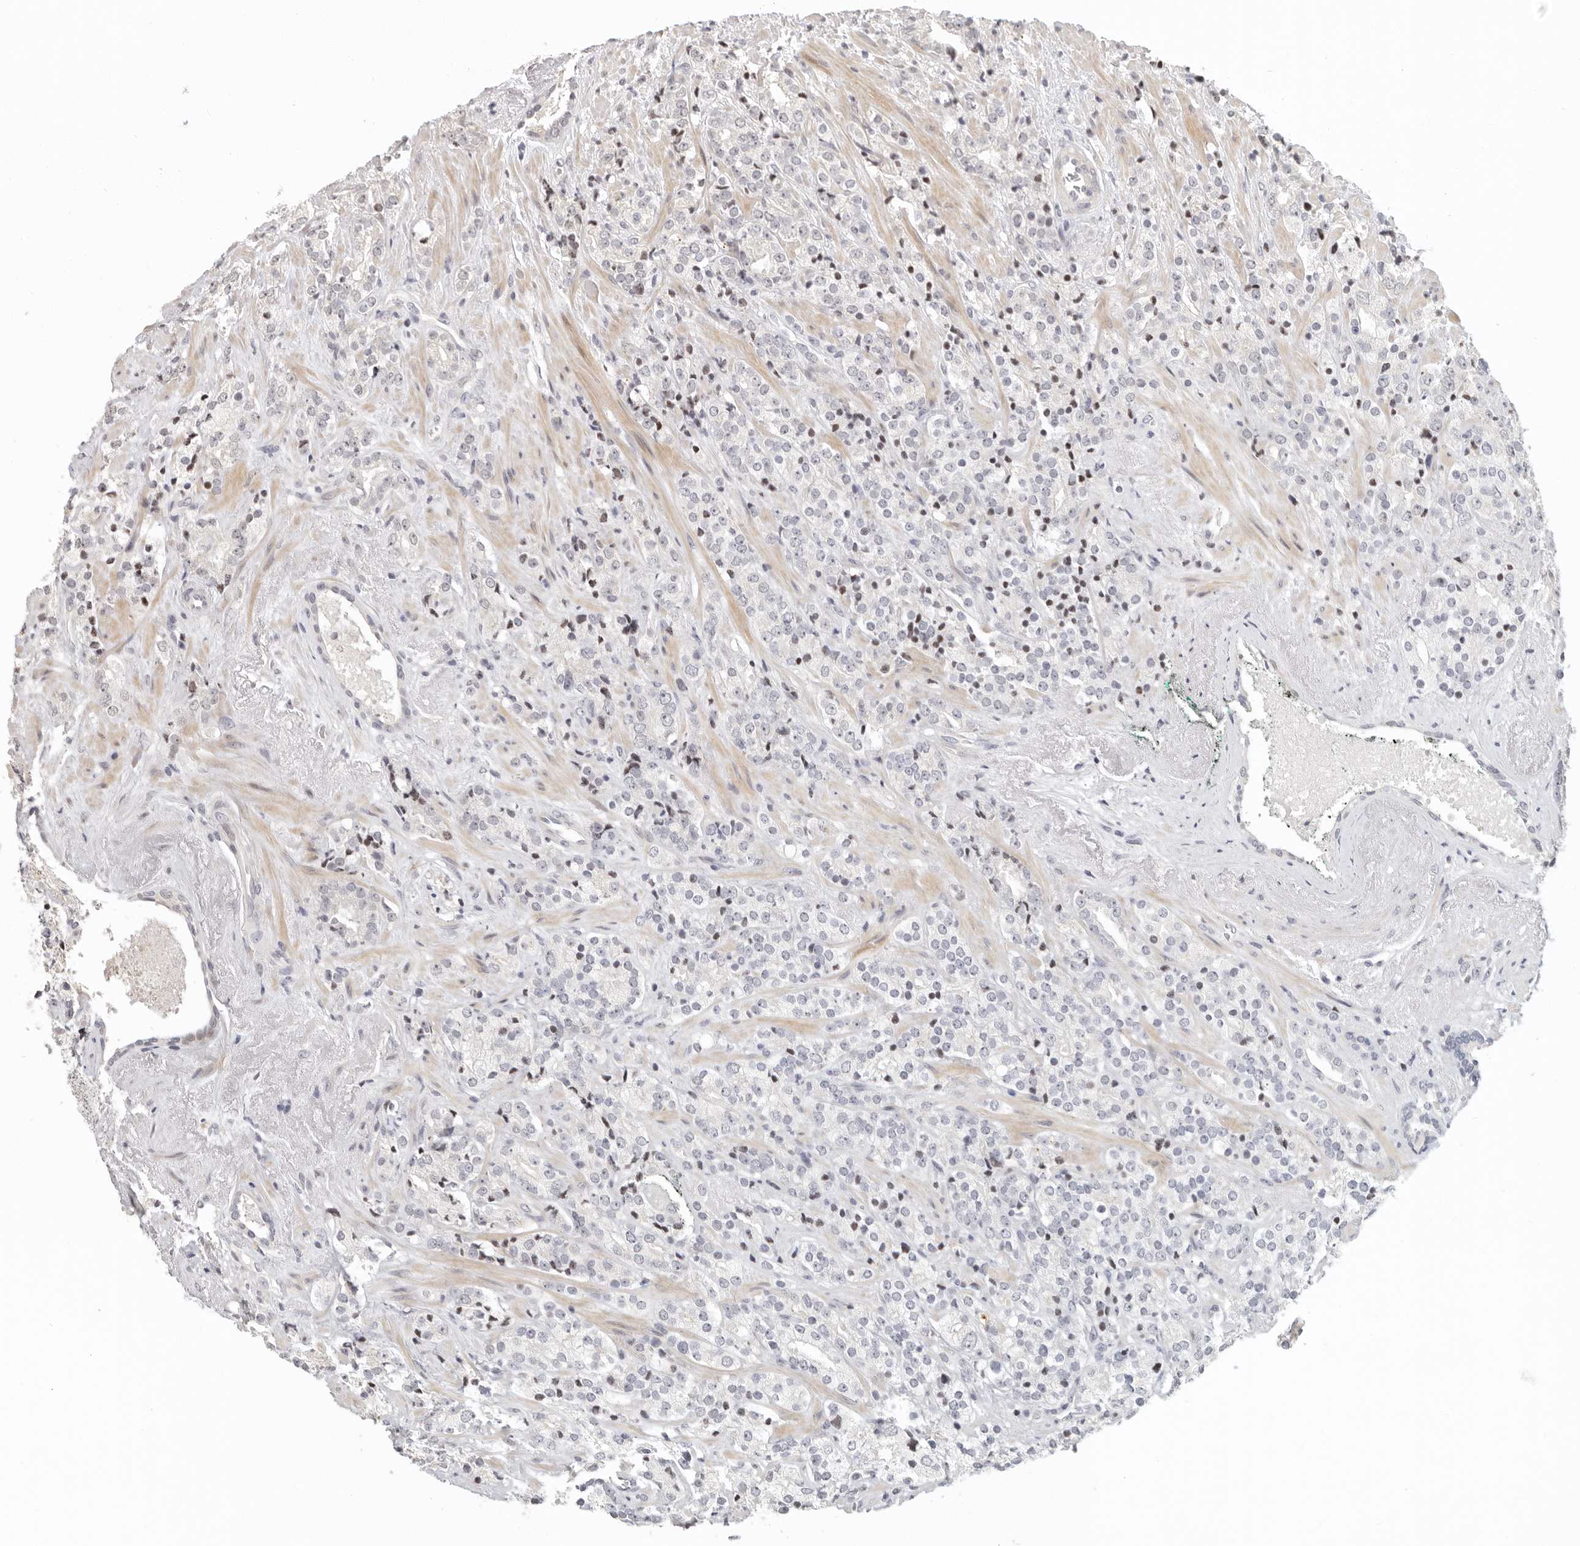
{"staining": {"intensity": "negative", "quantity": "none", "location": "none"}, "tissue": "prostate cancer", "cell_type": "Tumor cells", "image_type": "cancer", "snomed": [{"axis": "morphology", "description": "Adenocarcinoma, High grade"}, {"axis": "topography", "description": "Prostate"}], "caption": "A photomicrograph of human prostate cancer is negative for staining in tumor cells.", "gene": "GPBP1L1", "patient": {"sex": "male", "age": 71}}